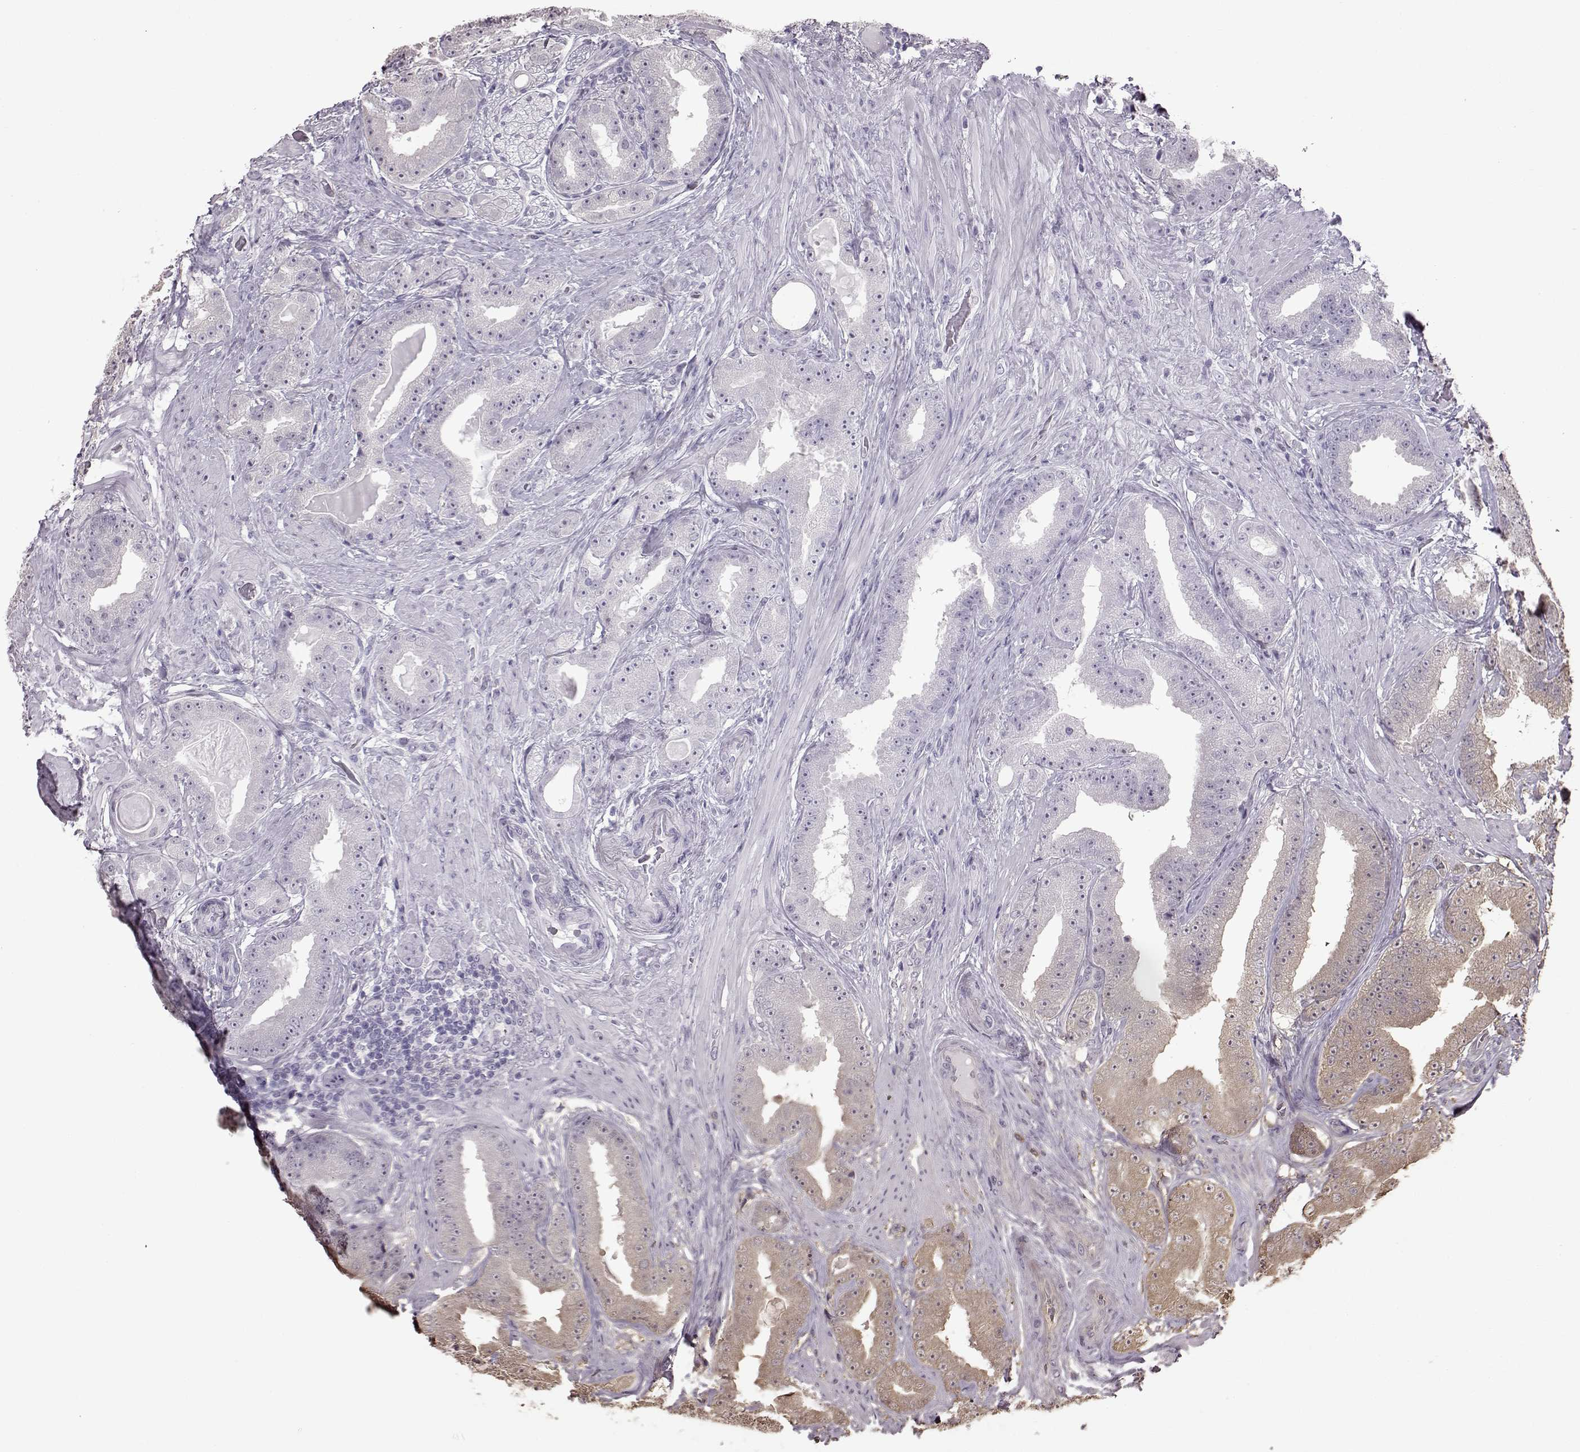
{"staining": {"intensity": "weak", "quantity": "25%-75%", "location": "cytoplasmic/membranous"}, "tissue": "prostate cancer", "cell_type": "Tumor cells", "image_type": "cancer", "snomed": [{"axis": "morphology", "description": "Adenocarcinoma, Low grade"}, {"axis": "topography", "description": "Prostate"}], "caption": "A brown stain labels weak cytoplasmic/membranous expression of a protein in prostate cancer (adenocarcinoma (low-grade)) tumor cells. (IHC, brightfield microscopy, high magnification).", "gene": "NME1-NME2", "patient": {"sex": "male", "age": 60}}